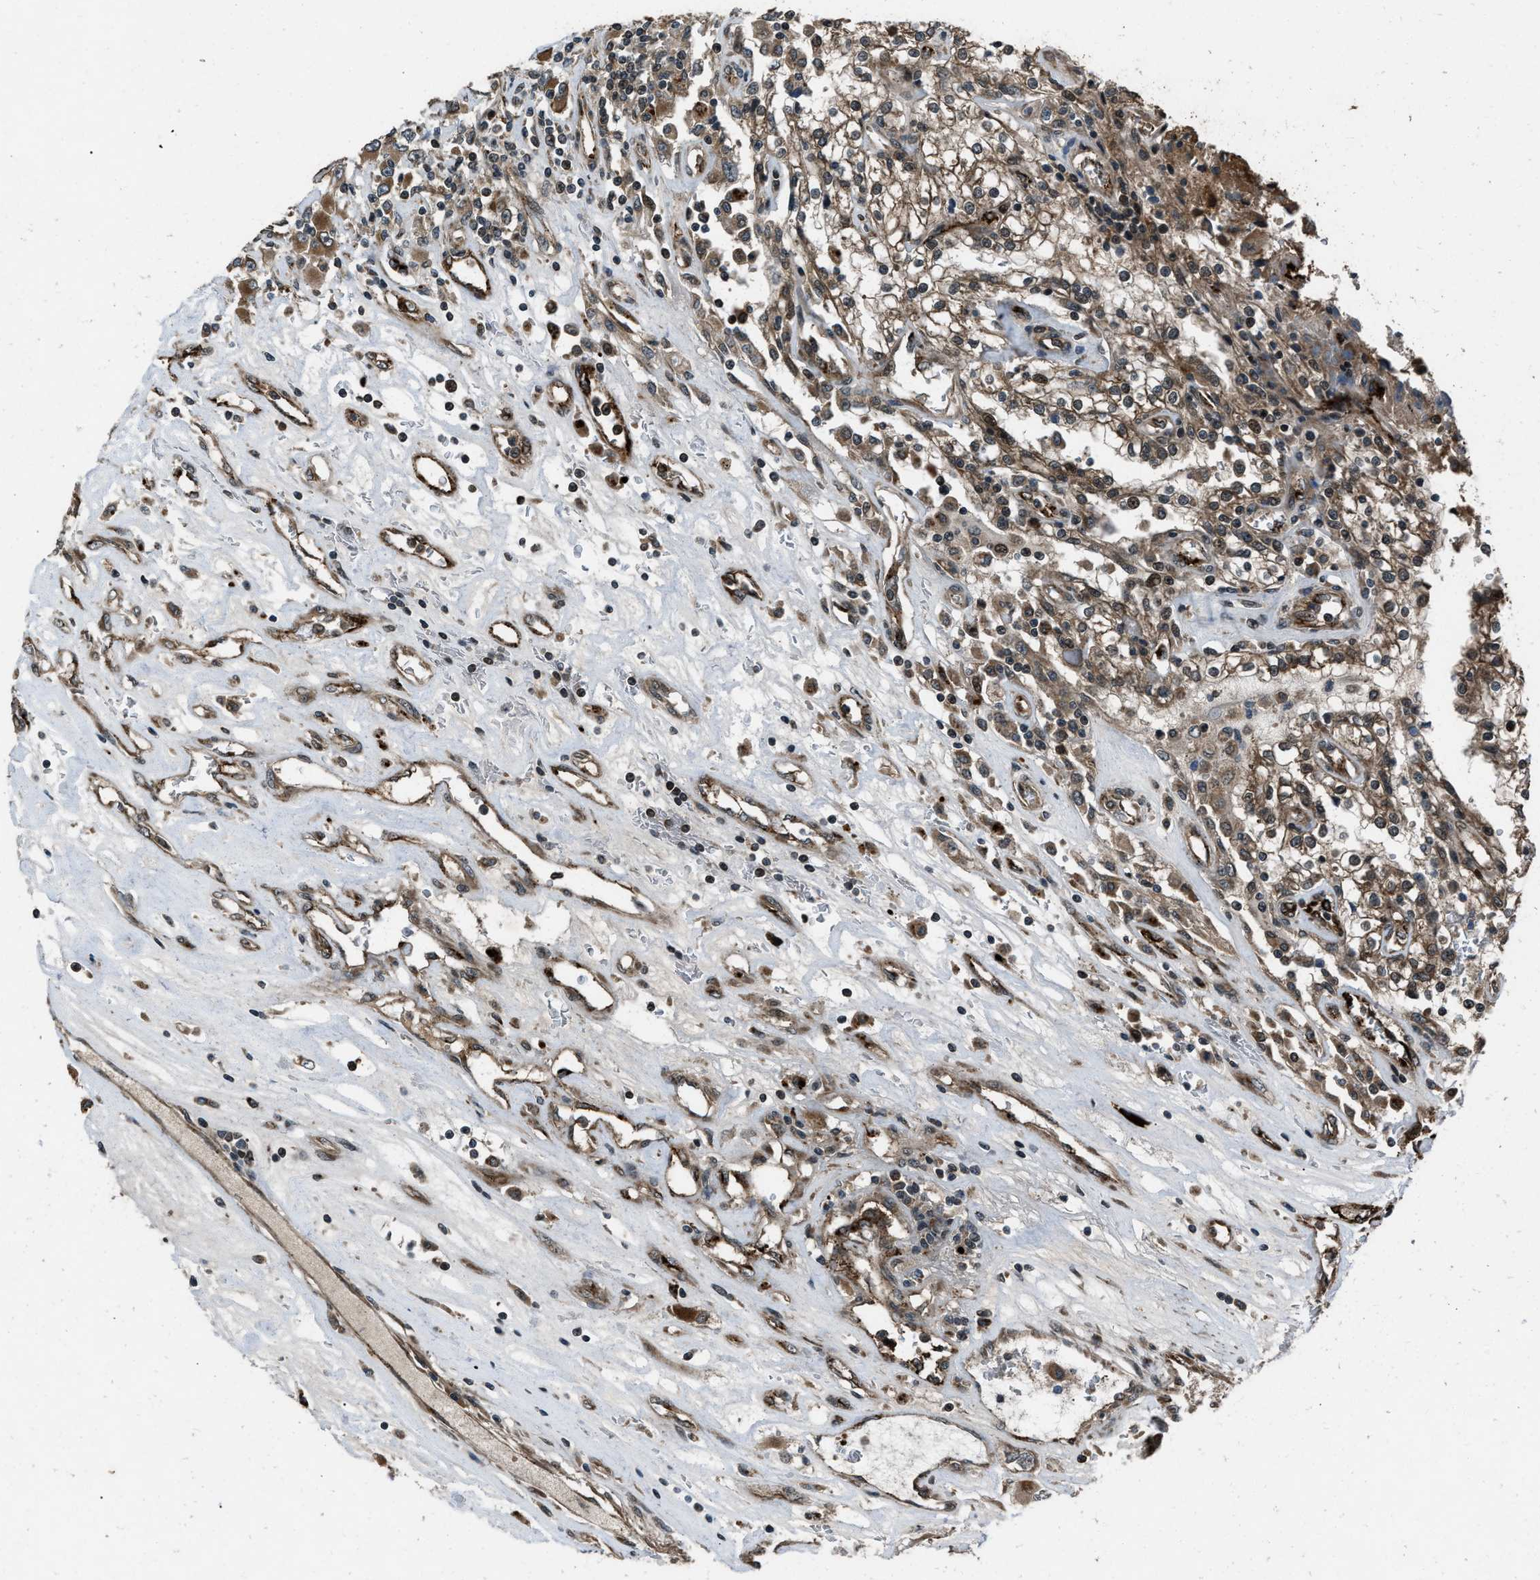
{"staining": {"intensity": "strong", "quantity": ">75%", "location": "cytoplasmic/membranous"}, "tissue": "renal cancer", "cell_type": "Tumor cells", "image_type": "cancer", "snomed": [{"axis": "morphology", "description": "Adenocarcinoma, NOS"}, {"axis": "topography", "description": "Kidney"}], "caption": "The immunohistochemical stain shows strong cytoplasmic/membranous expression in tumor cells of renal cancer (adenocarcinoma) tissue.", "gene": "IRAK4", "patient": {"sex": "female", "age": 52}}